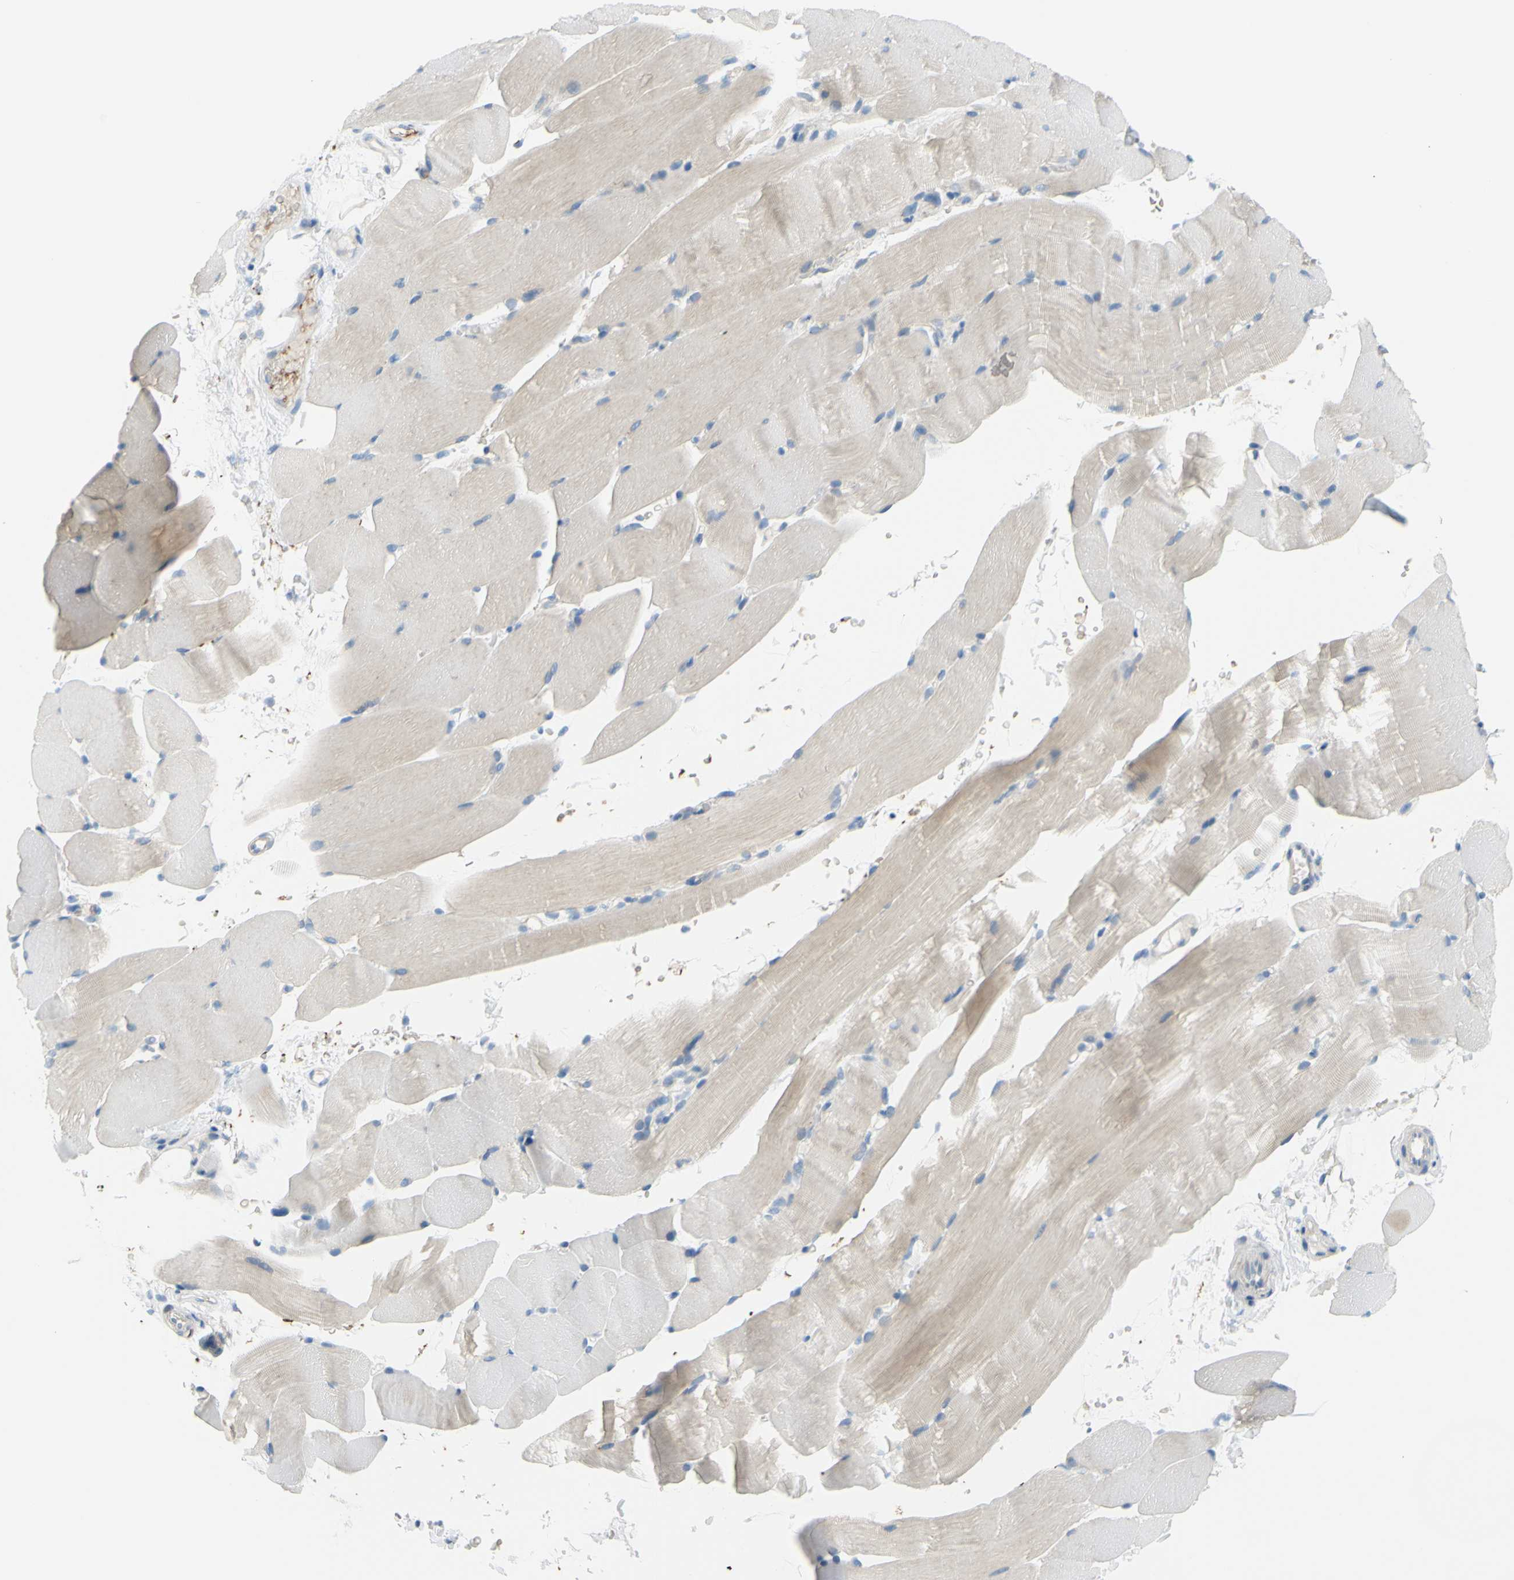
{"staining": {"intensity": "weak", "quantity": "25%-75%", "location": "cytoplasmic/membranous"}, "tissue": "skeletal muscle", "cell_type": "Myocytes", "image_type": "normal", "snomed": [{"axis": "morphology", "description": "Normal tissue, NOS"}, {"axis": "topography", "description": "Skeletal muscle"}, {"axis": "topography", "description": "Parathyroid gland"}], "caption": "Unremarkable skeletal muscle reveals weak cytoplasmic/membranous staining in about 25%-75% of myocytes, visualized by immunohistochemistry.", "gene": "FRMD4B", "patient": {"sex": "female", "age": 37}}